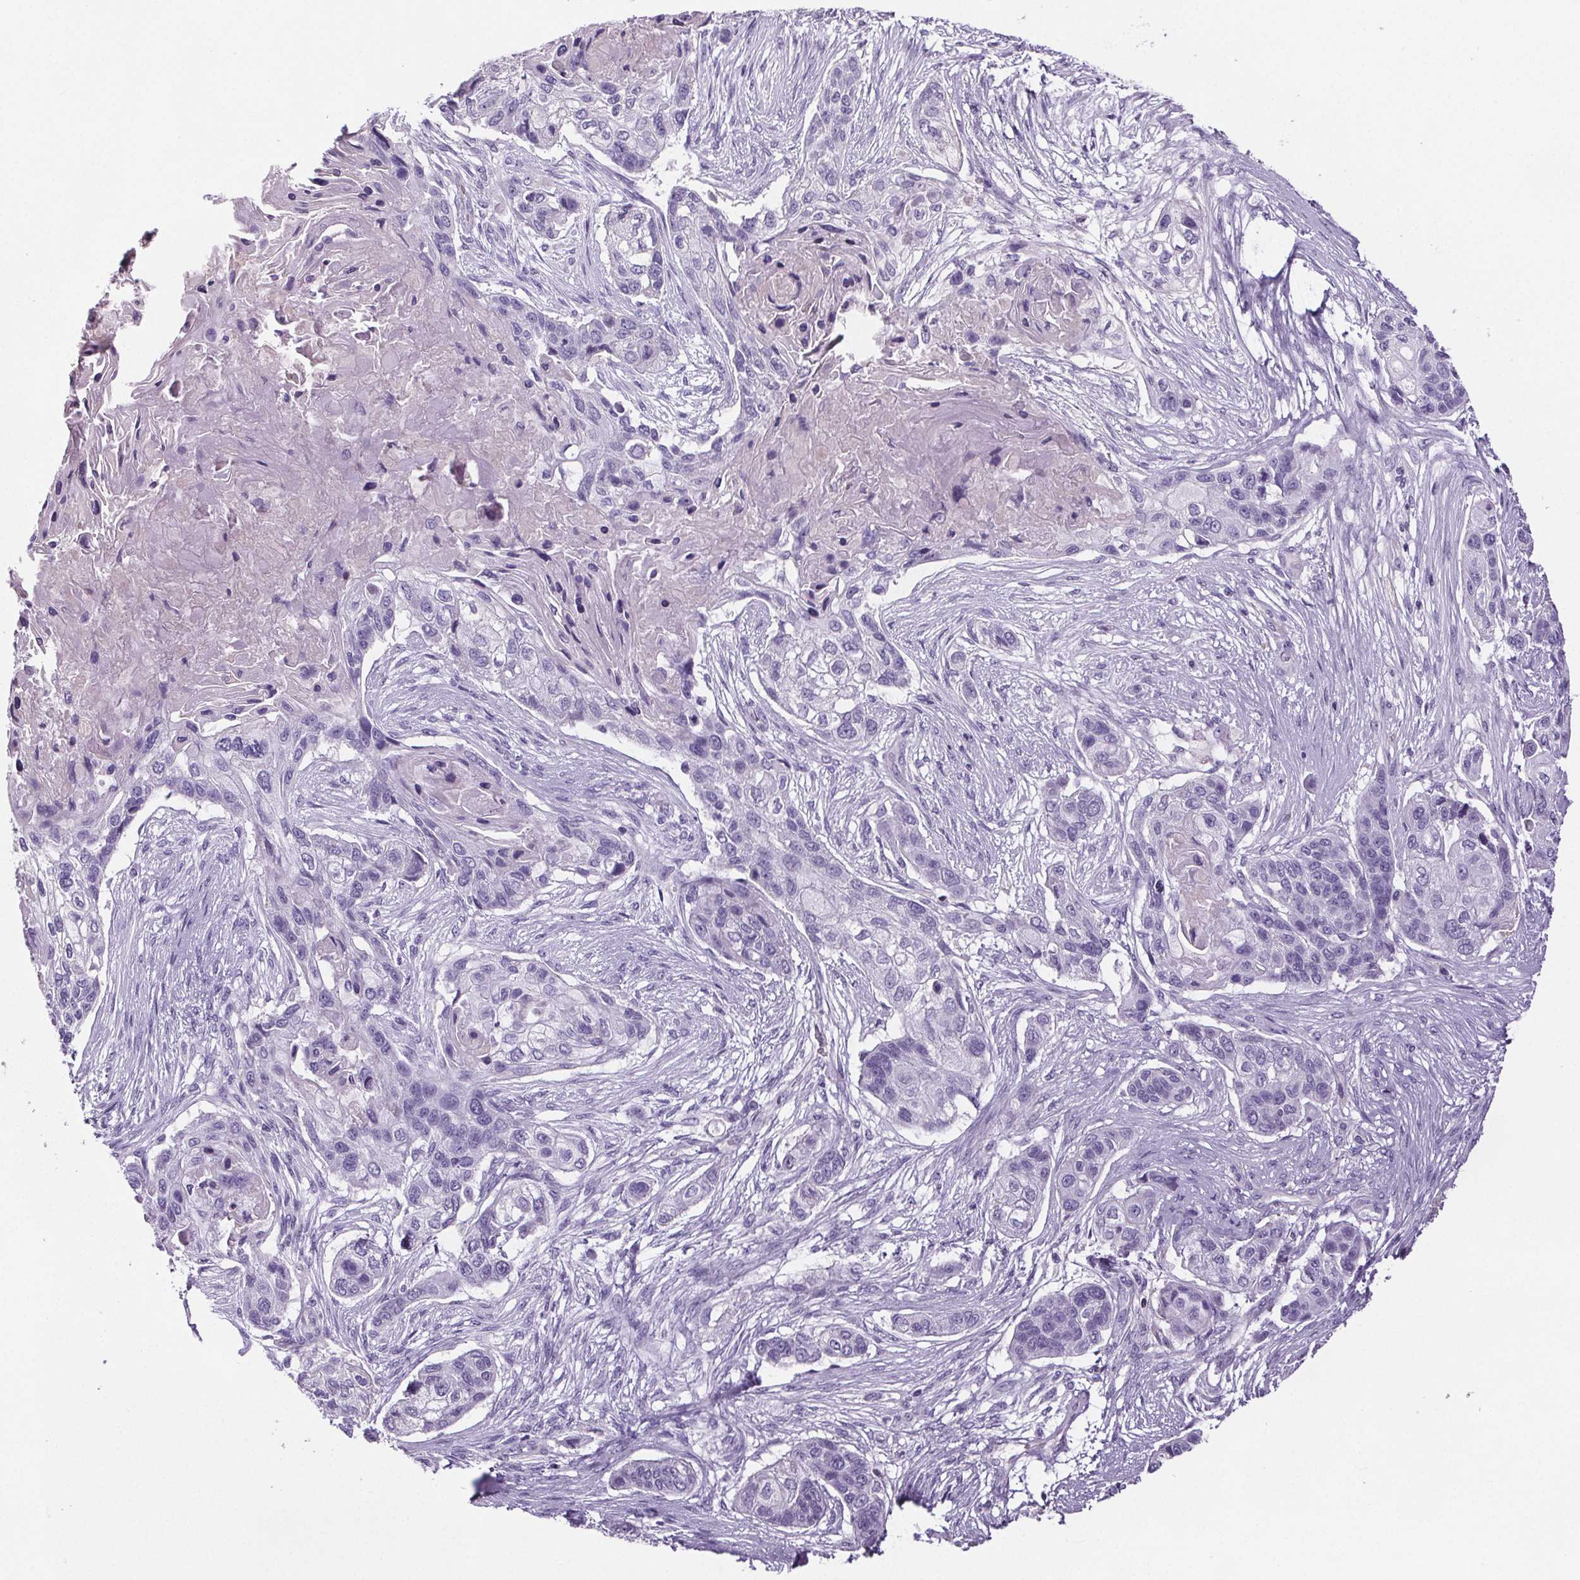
{"staining": {"intensity": "negative", "quantity": "none", "location": "none"}, "tissue": "lung cancer", "cell_type": "Tumor cells", "image_type": "cancer", "snomed": [{"axis": "morphology", "description": "Squamous cell carcinoma, NOS"}, {"axis": "topography", "description": "Lung"}], "caption": "Lung squamous cell carcinoma stained for a protein using immunohistochemistry (IHC) displays no positivity tumor cells.", "gene": "CD5L", "patient": {"sex": "male", "age": 69}}